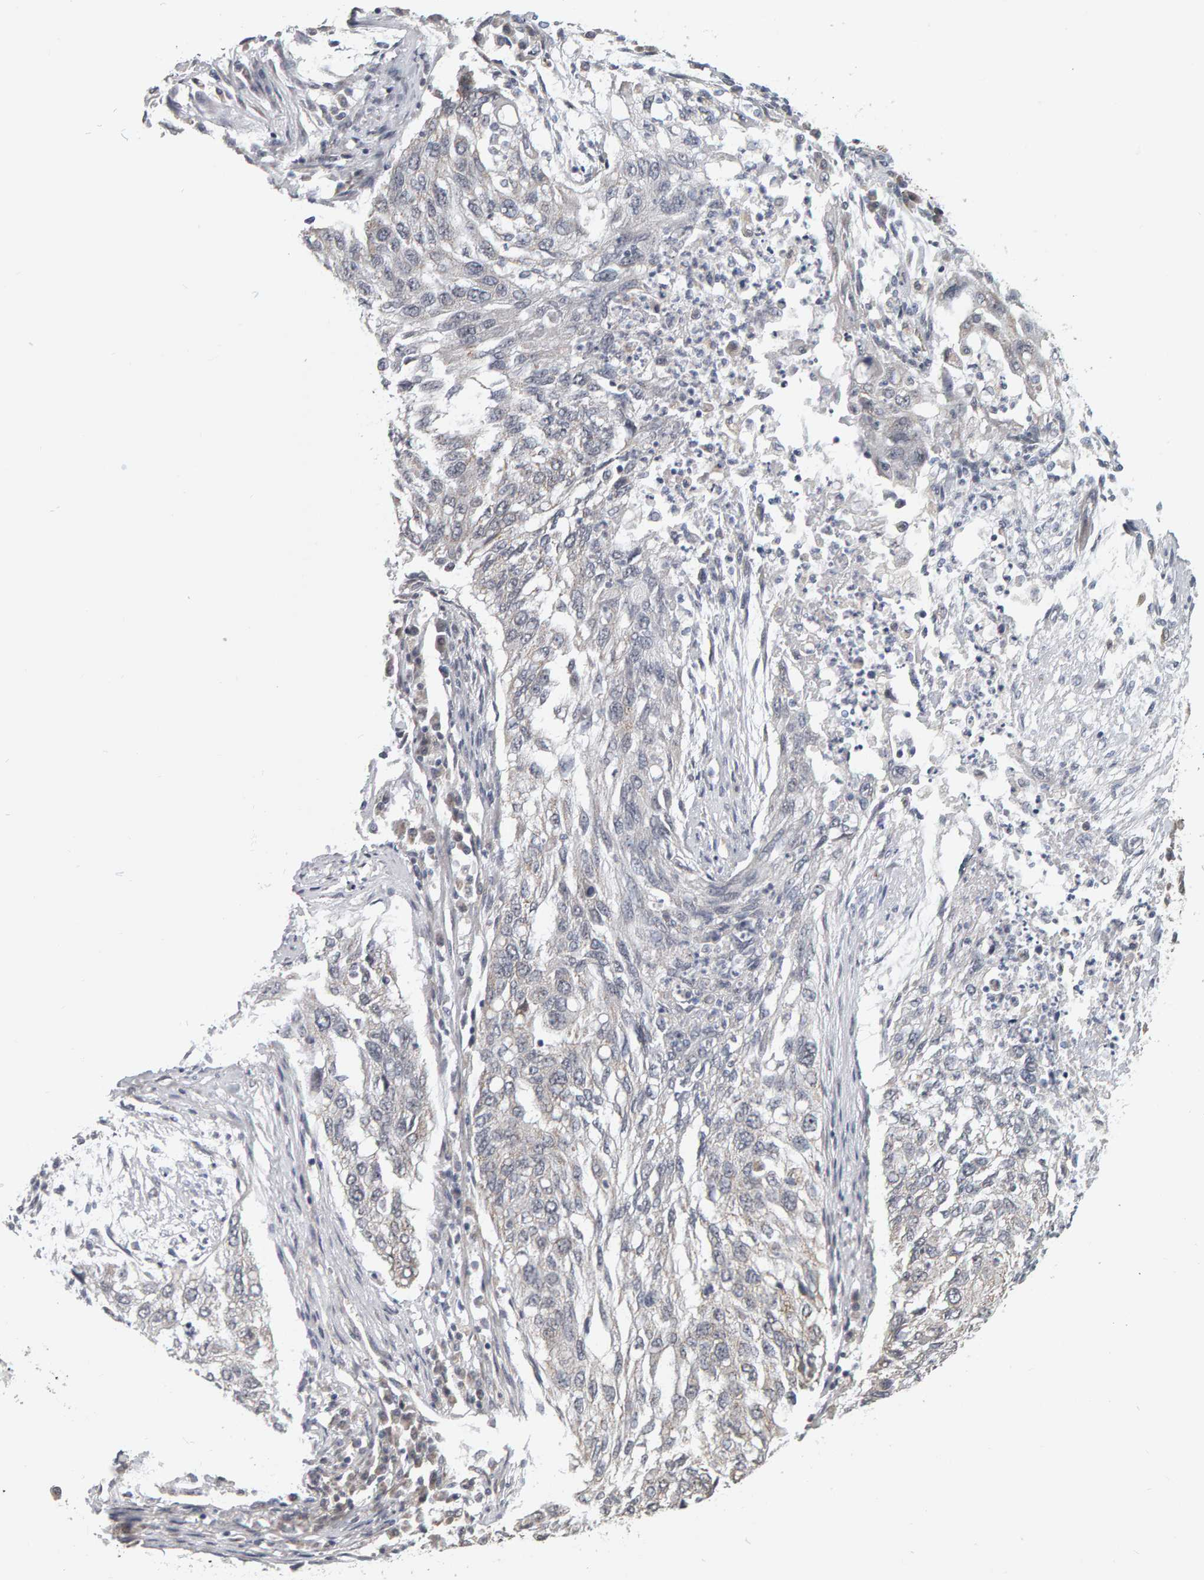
{"staining": {"intensity": "negative", "quantity": "none", "location": "none"}, "tissue": "lung cancer", "cell_type": "Tumor cells", "image_type": "cancer", "snomed": [{"axis": "morphology", "description": "Squamous cell carcinoma, NOS"}, {"axis": "topography", "description": "Lung"}], "caption": "Histopathology image shows no significant protein staining in tumor cells of lung cancer.", "gene": "DAP3", "patient": {"sex": "female", "age": 63}}